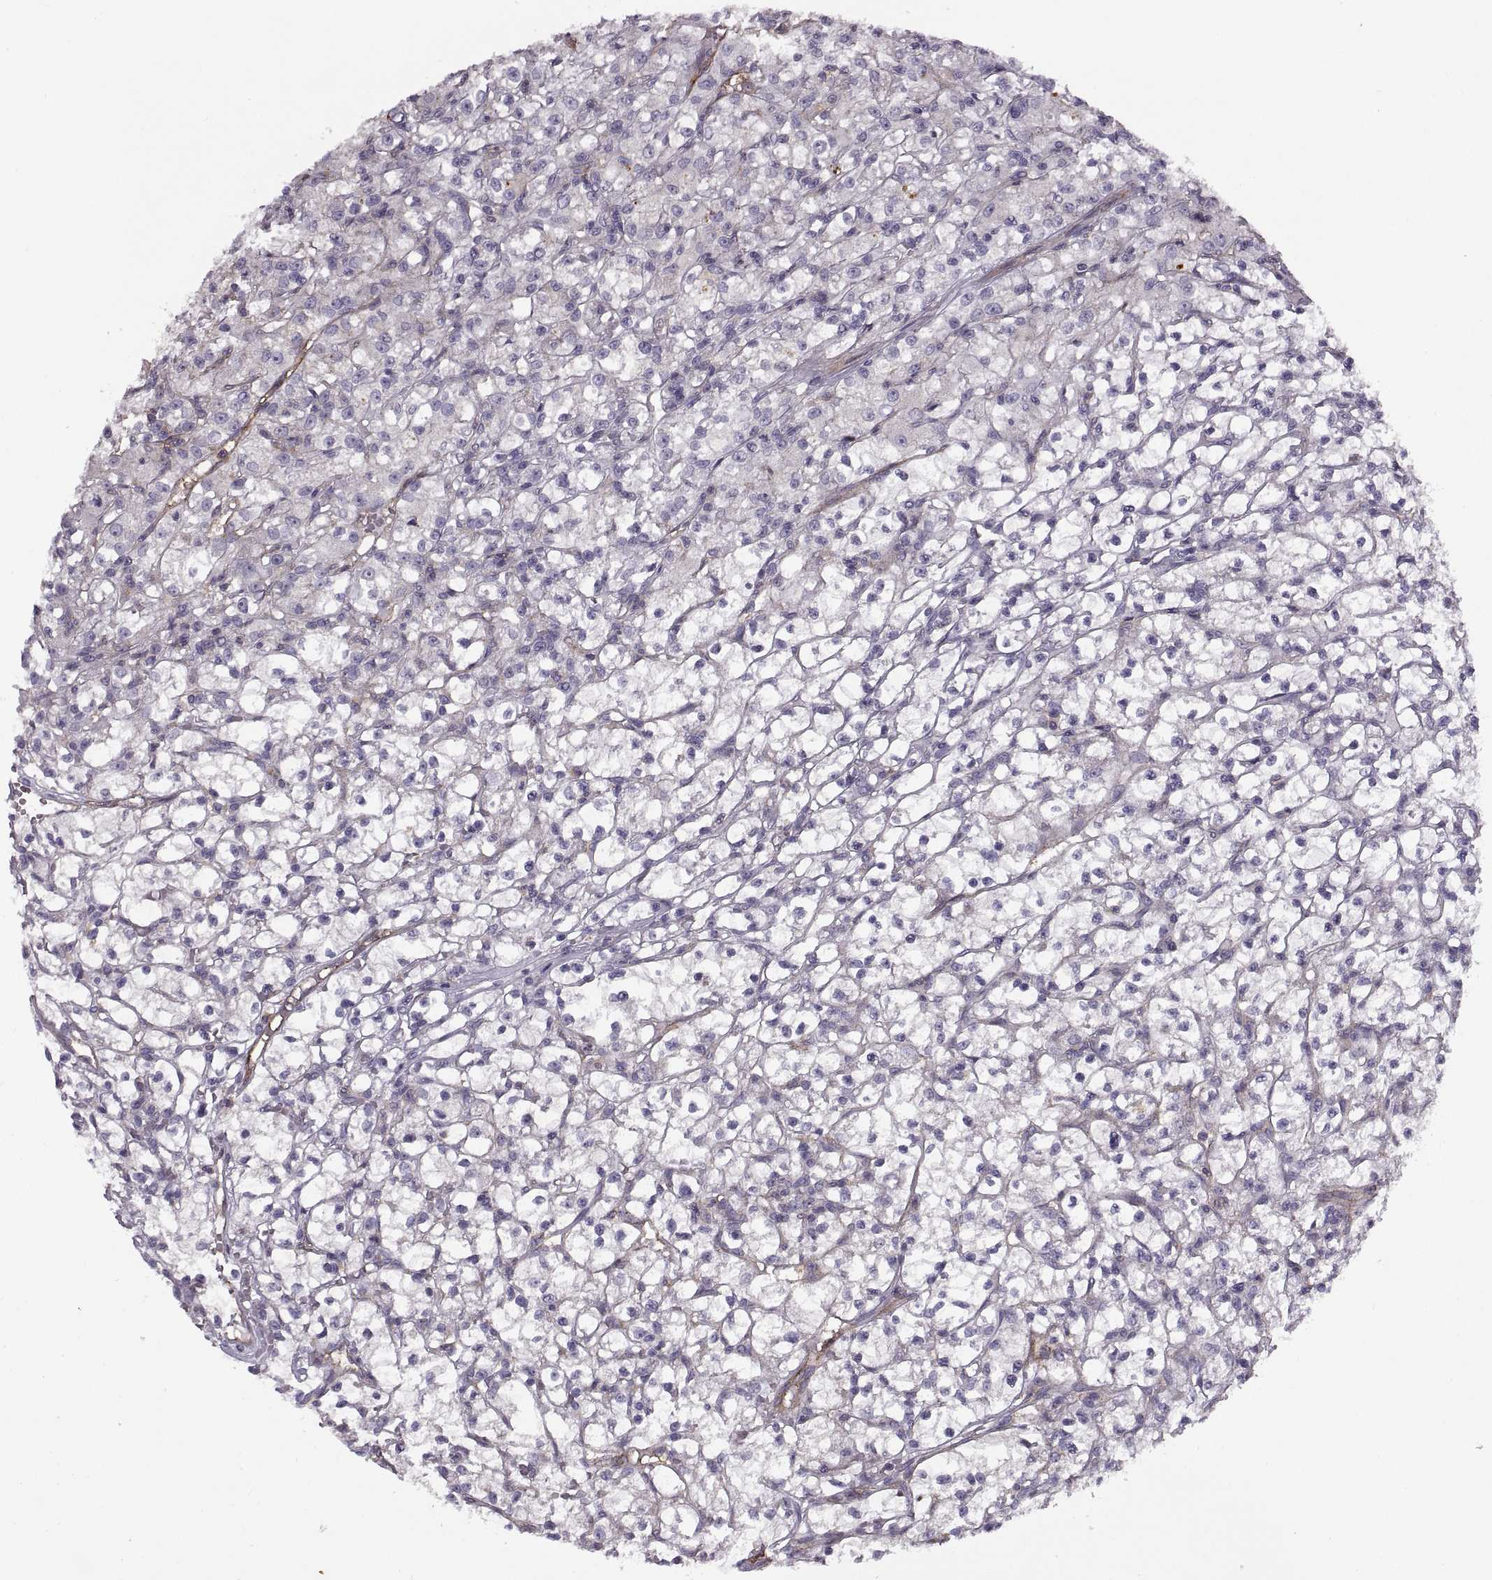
{"staining": {"intensity": "negative", "quantity": "none", "location": "none"}, "tissue": "renal cancer", "cell_type": "Tumor cells", "image_type": "cancer", "snomed": [{"axis": "morphology", "description": "Adenocarcinoma, NOS"}, {"axis": "topography", "description": "Kidney"}], "caption": "High power microscopy histopathology image of an immunohistochemistry (IHC) micrograph of renal cancer (adenocarcinoma), revealing no significant expression in tumor cells.", "gene": "RALB", "patient": {"sex": "female", "age": 59}}